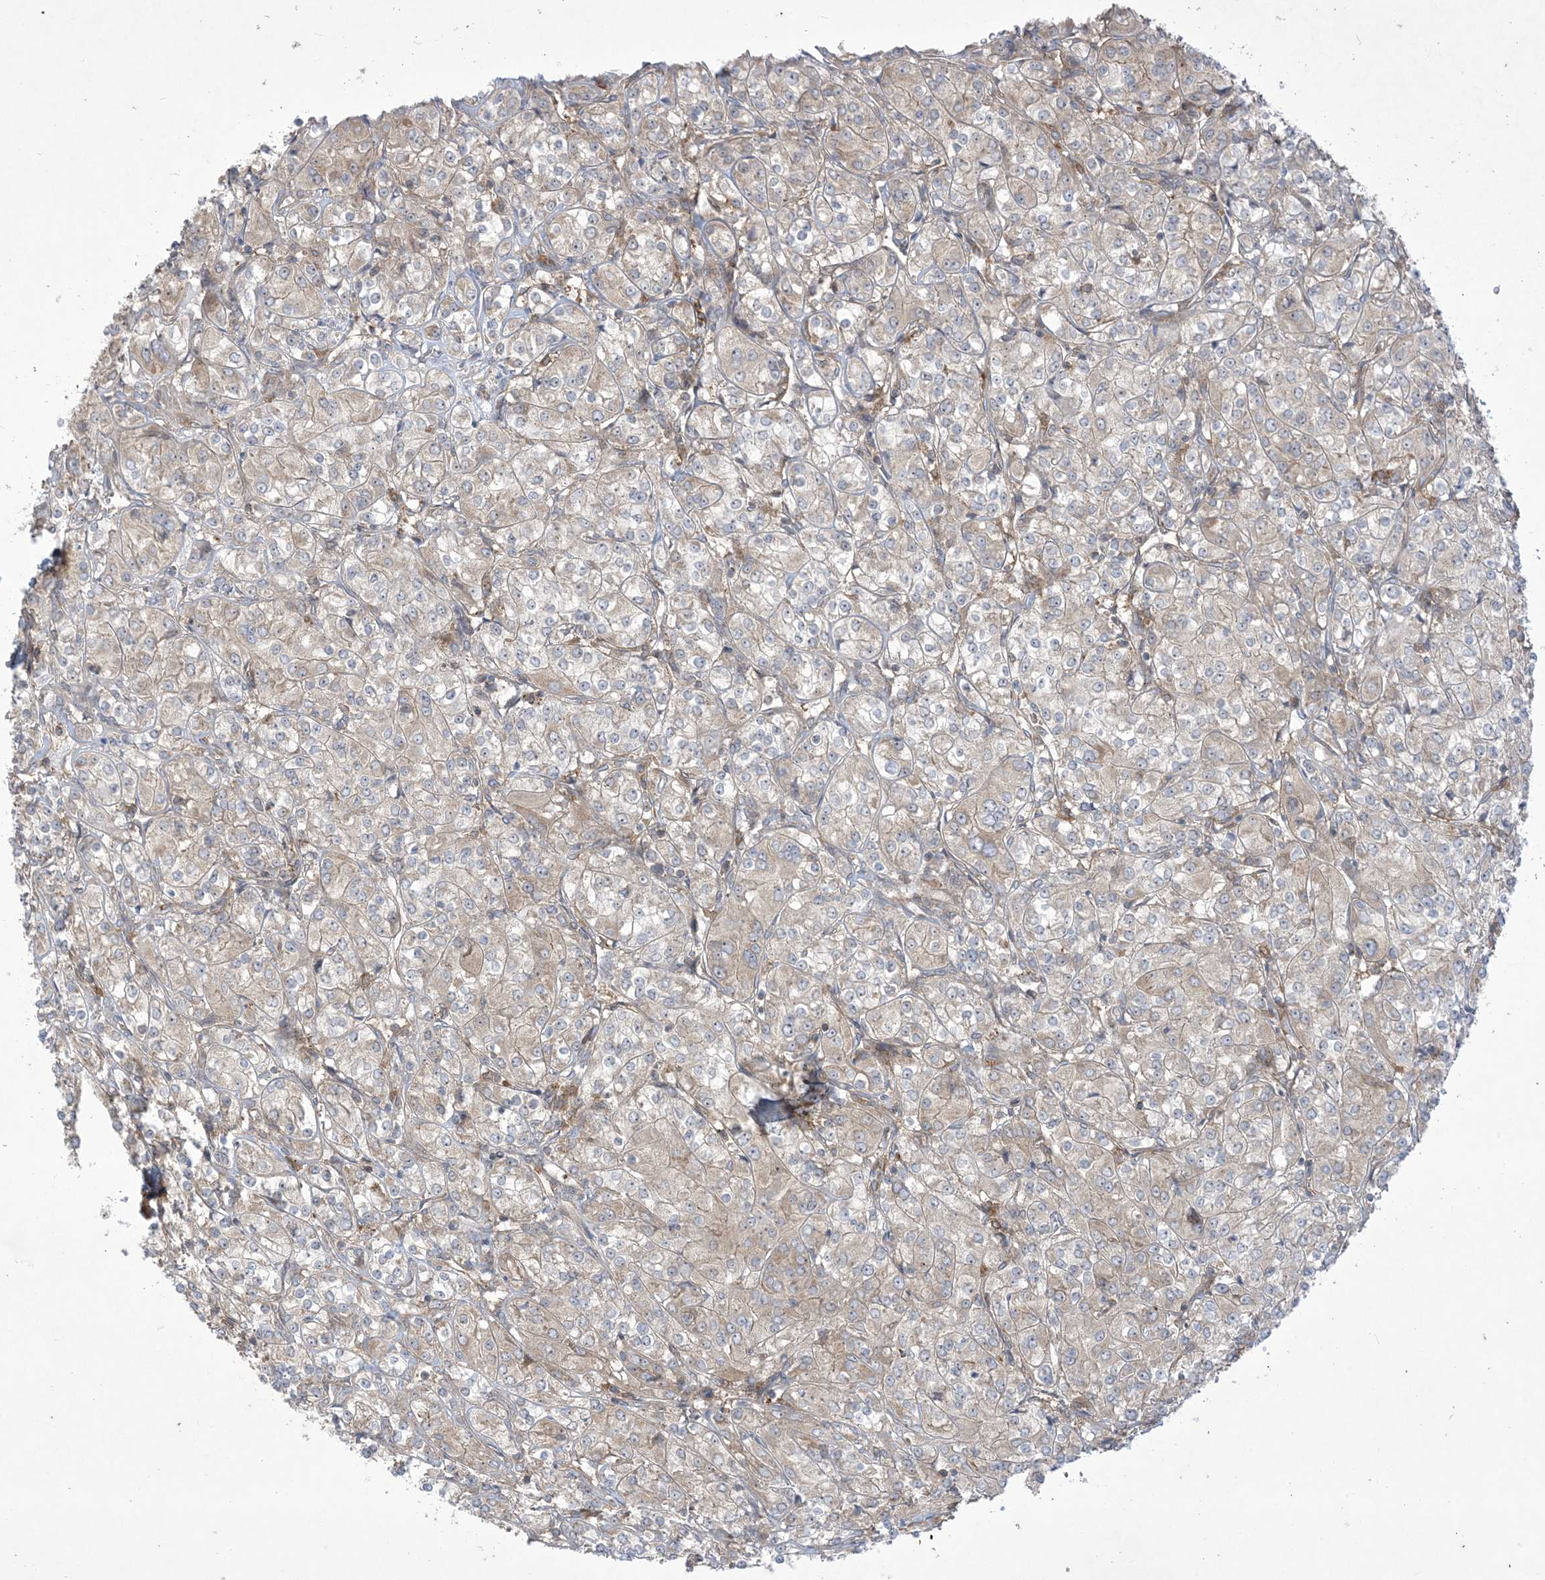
{"staining": {"intensity": "weak", "quantity": ">75%", "location": "cytoplasmic/membranous"}, "tissue": "renal cancer", "cell_type": "Tumor cells", "image_type": "cancer", "snomed": [{"axis": "morphology", "description": "Adenocarcinoma, NOS"}, {"axis": "topography", "description": "Kidney"}], "caption": "Immunohistochemical staining of human renal cancer (adenocarcinoma) exhibits low levels of weak cytoplasmic/membranous expression in about >75% of tumor cells. The staining was performed using DAB (3,3'-diaminobenzidine) to visualize the protein expression in brown, while the nuclei were stained in blue with hematoxylin (Magnification: 20x).", "gene": "SOGA3", "patient": {"sex": "male", "age": 77}}